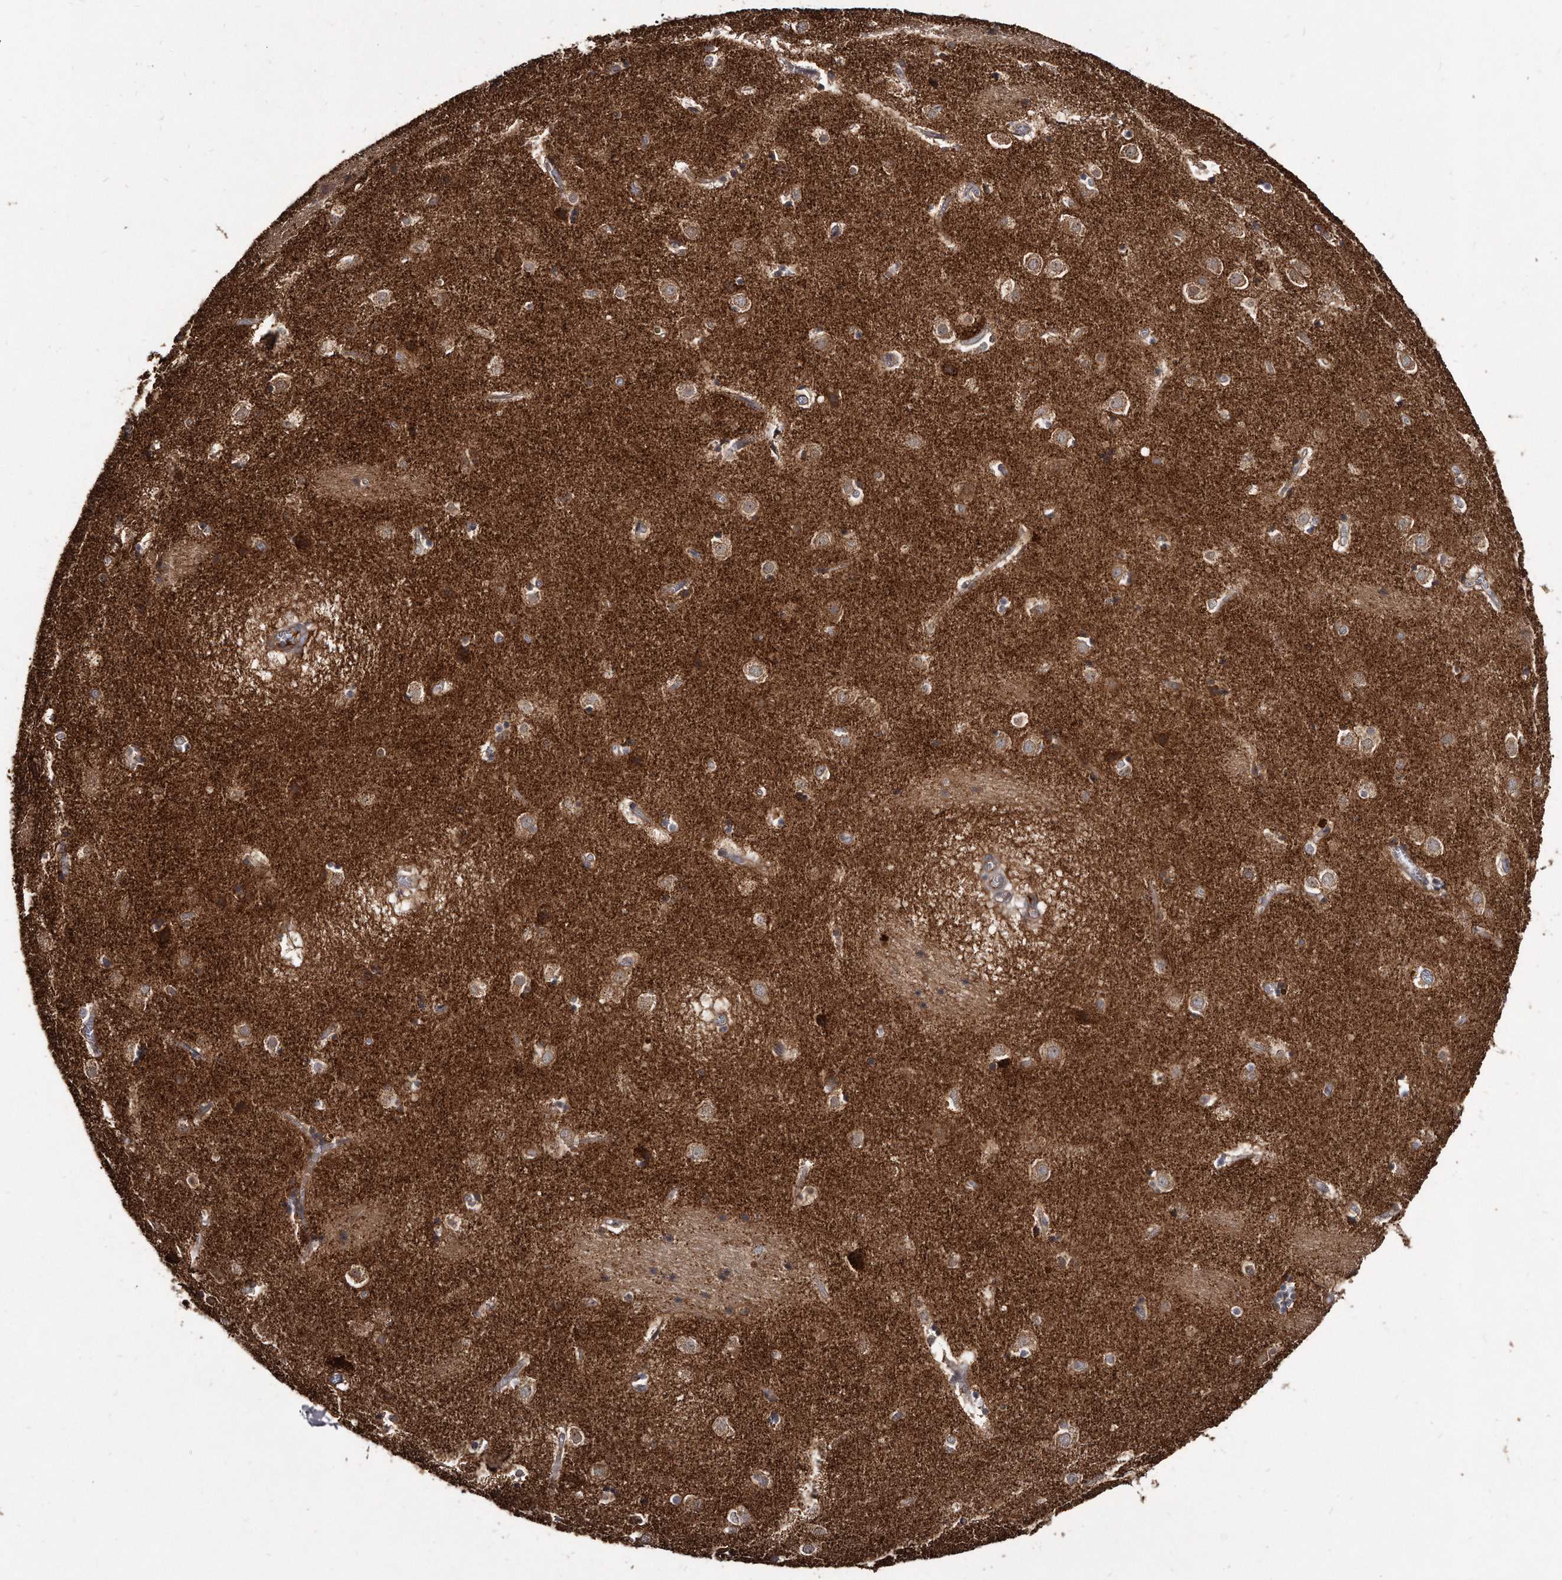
{"staining": {"intensity": "moderate", "quantity": "<25%", "location": "cytoplasmic/membranous"}, "tissue": "caudate", "cell_type": "Glial cells", "image_type": "normal", "snomed": [{"axis": "morphology", "description": "Normal tissue, NOS"}, {"axis": "topography", "description": "Lateral ventricle wall"}], "caption": "A low amount of moderate cytoplasmic/membranous staining is present in about <25% of glial cells in benign caudate. The protein is shown in brown color, while the nuclei are stained blue.", "gene": "FAM136A", "patient": {"sex": "male", "age": 70}}